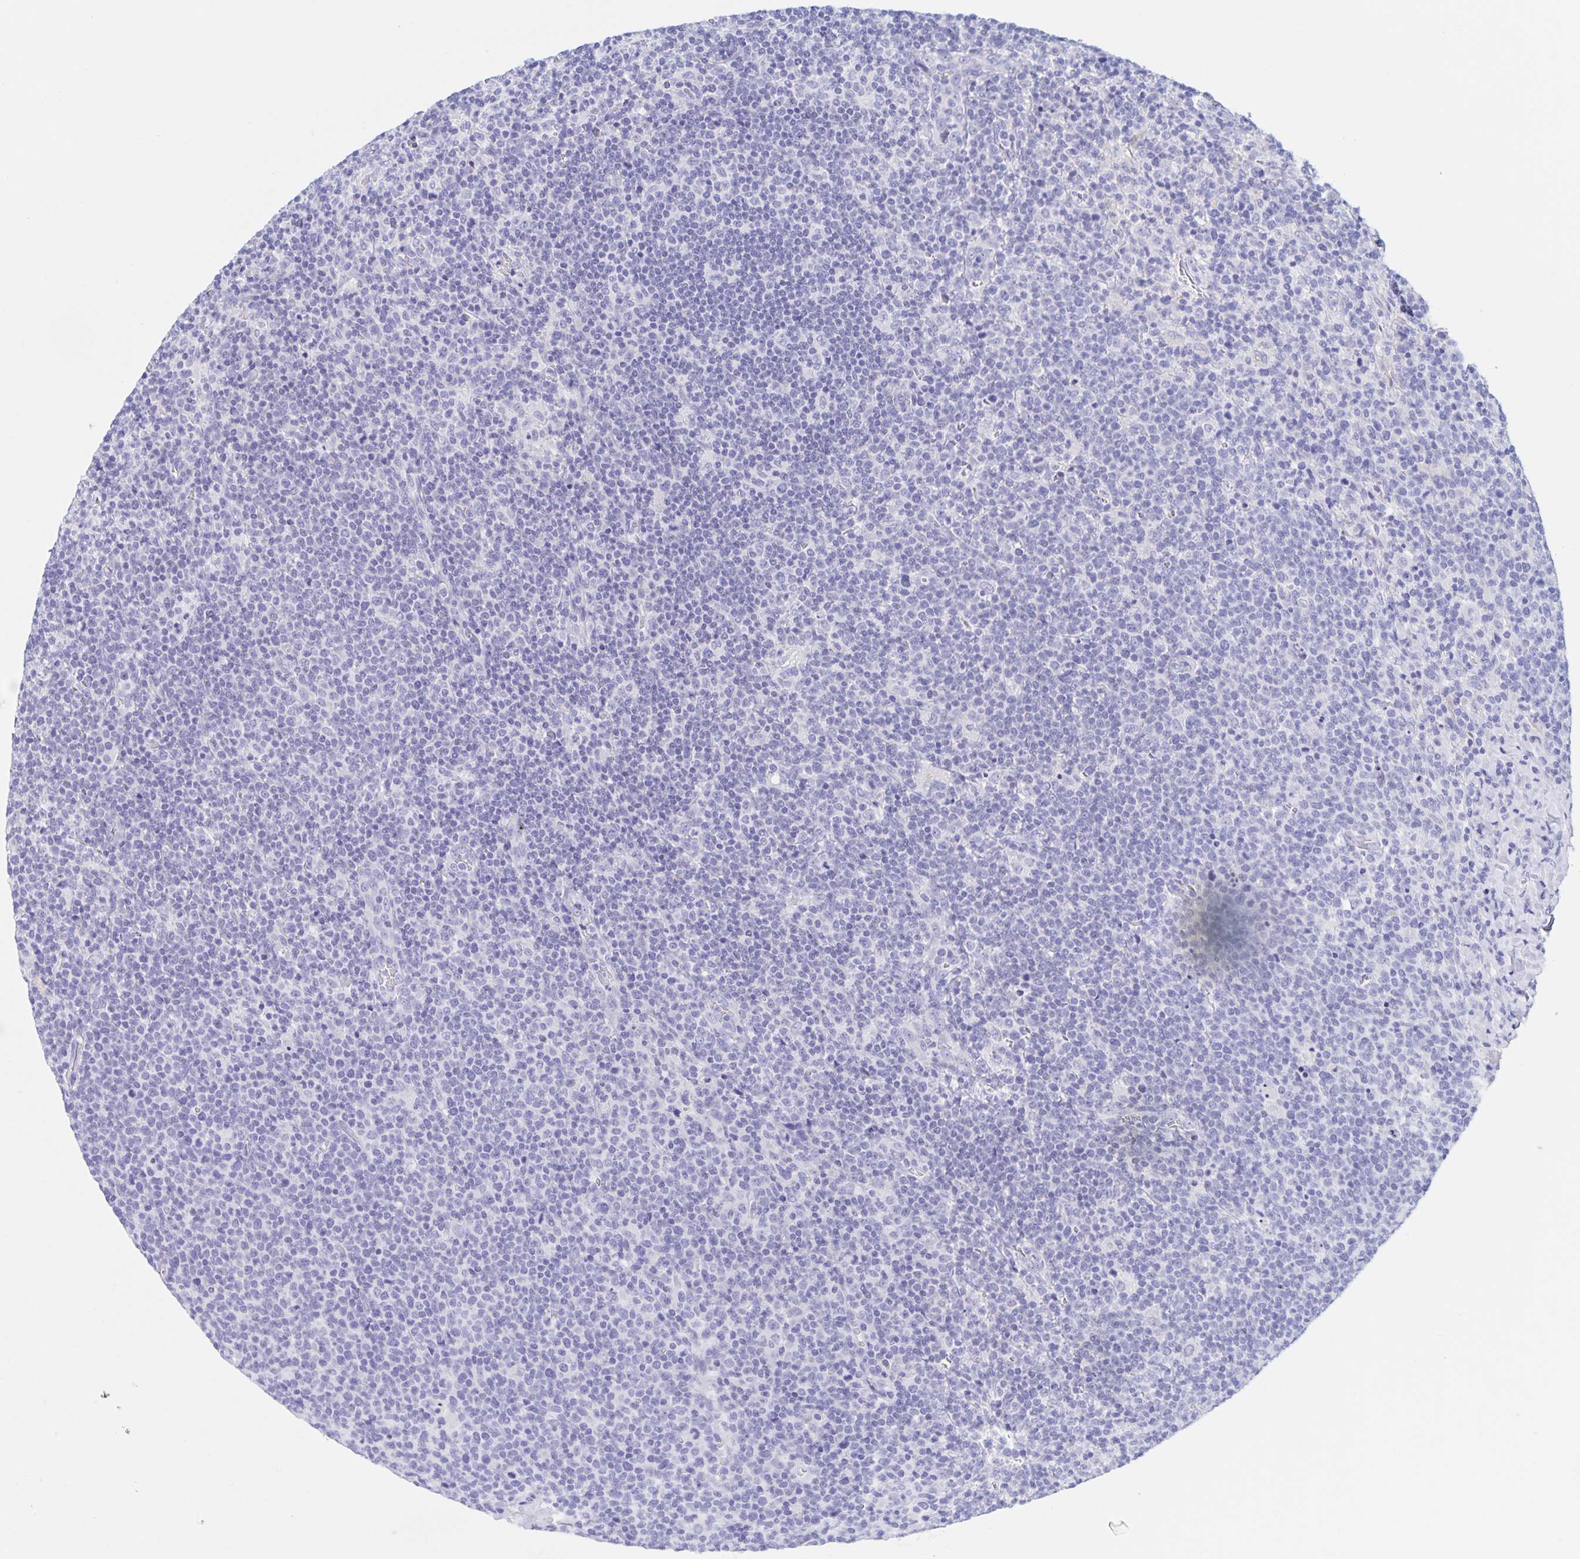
{"staining": {"intensity": "negative", "quantity": "none", "location": "none"}, "tissue": "lymphoma", "cell_type": "Tumor cells", "image_type": "cancer", "snomed": [{"axis": "morphology", "description": "Malignant lymphoma, non-Hodgkin's type, High grade"}, {"axis": "topography", "description": "Lymph node"}], "caption": "The immunohistochemistry (IHC) photomicrograph has no significant positivity in tumor cells of lymphoma tissue. (DAB IHC visualized using brightfield microscopy, high magnification).", "gene": "CATSPER4", "patient": {"sex": "male", "age": 61}}